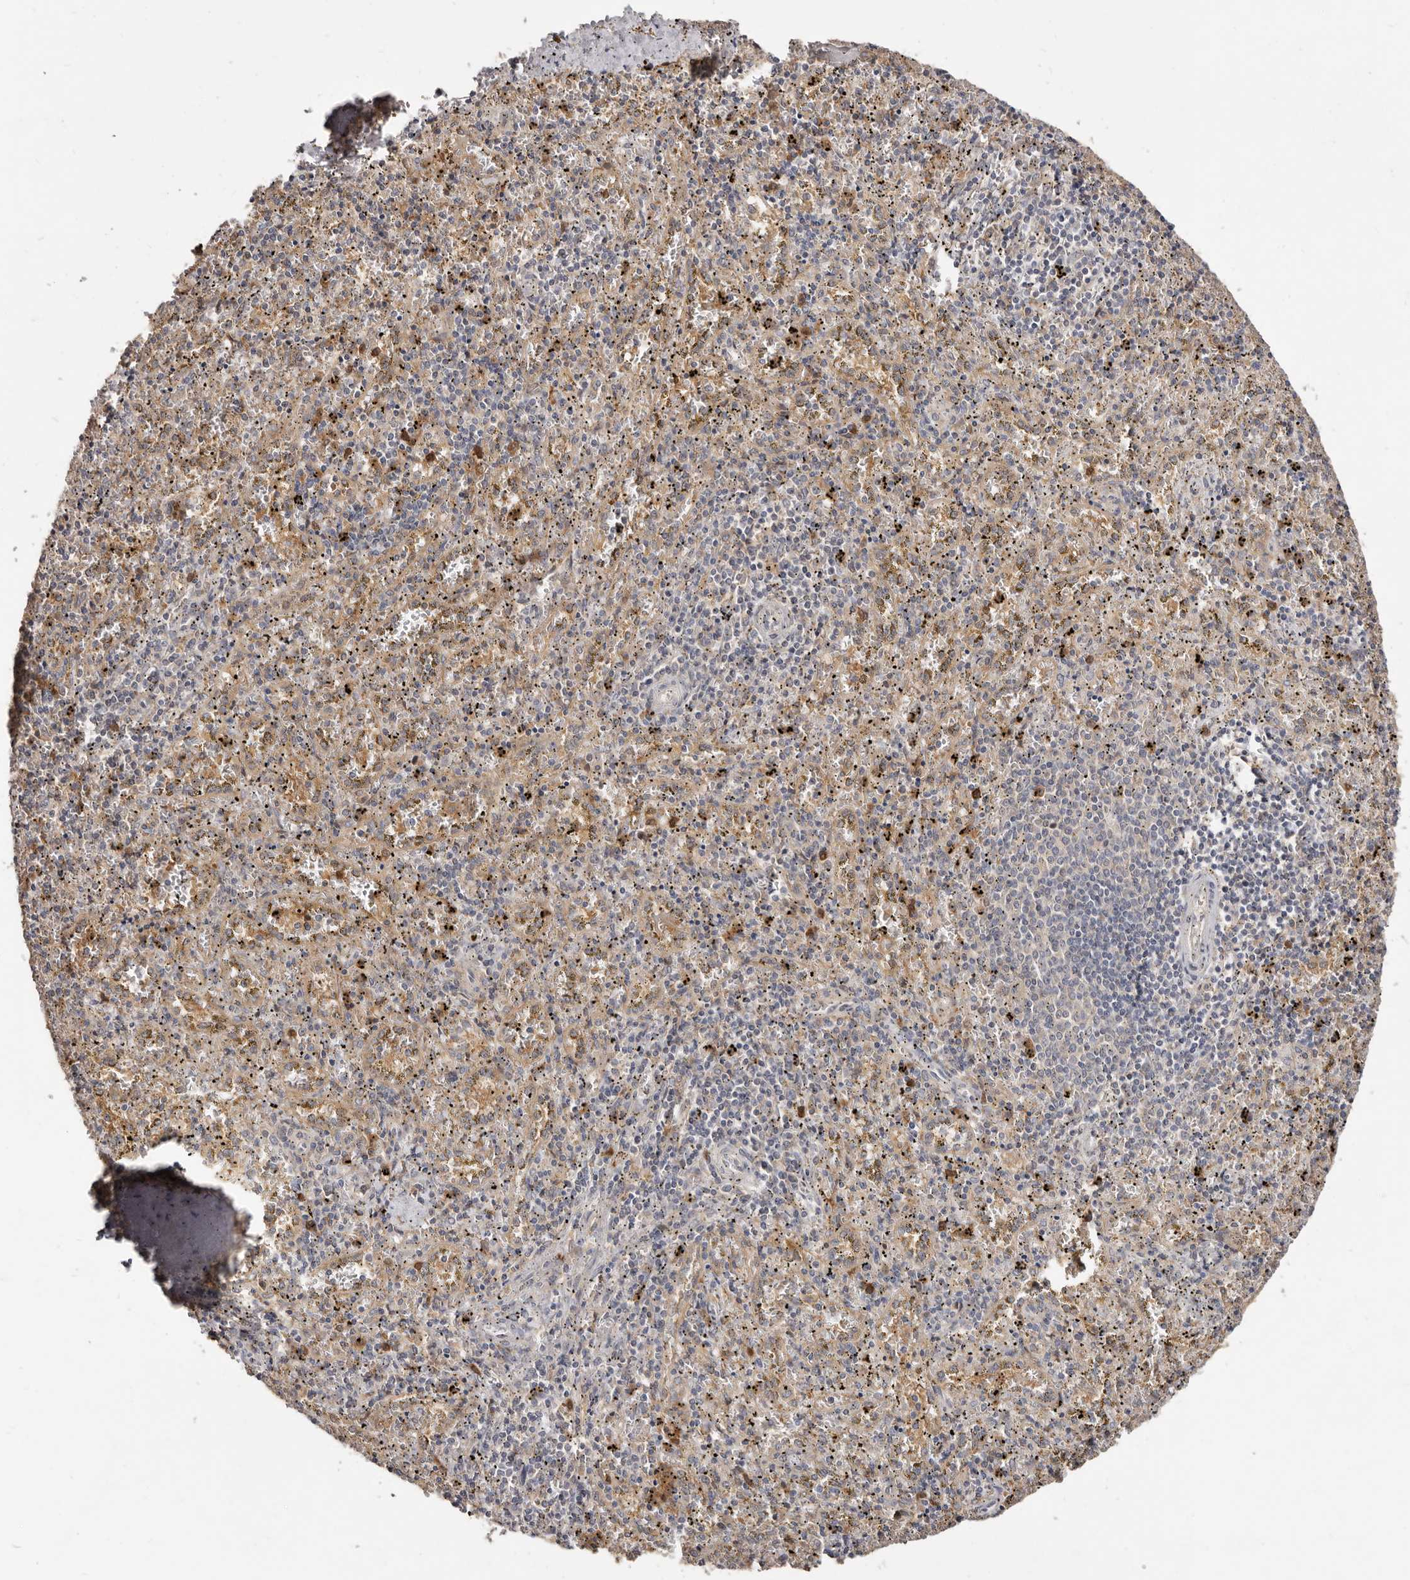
{"staining": {"intensity": "moderate", "quantity": "25%-75%", "location": "cytoplasmic/membranous"}, "tissue": "spleen", "cell_type": "Cells in red pulp", "image_type": "normal", "snomed": [{"axis": "morphology", "description": "Normal tissue, NOS"}, {"axis": "topography", "description": "Spleen"}], "caption": "The histopathology image displays immunohistochemical staining of unremarkable spleen. There is moderate cytoplasmic/membranous expression is present in approximately 25%-75% of cells in red pulp.", "gene": "TC2N", "patient": {"sex": "male", "age": 11}}